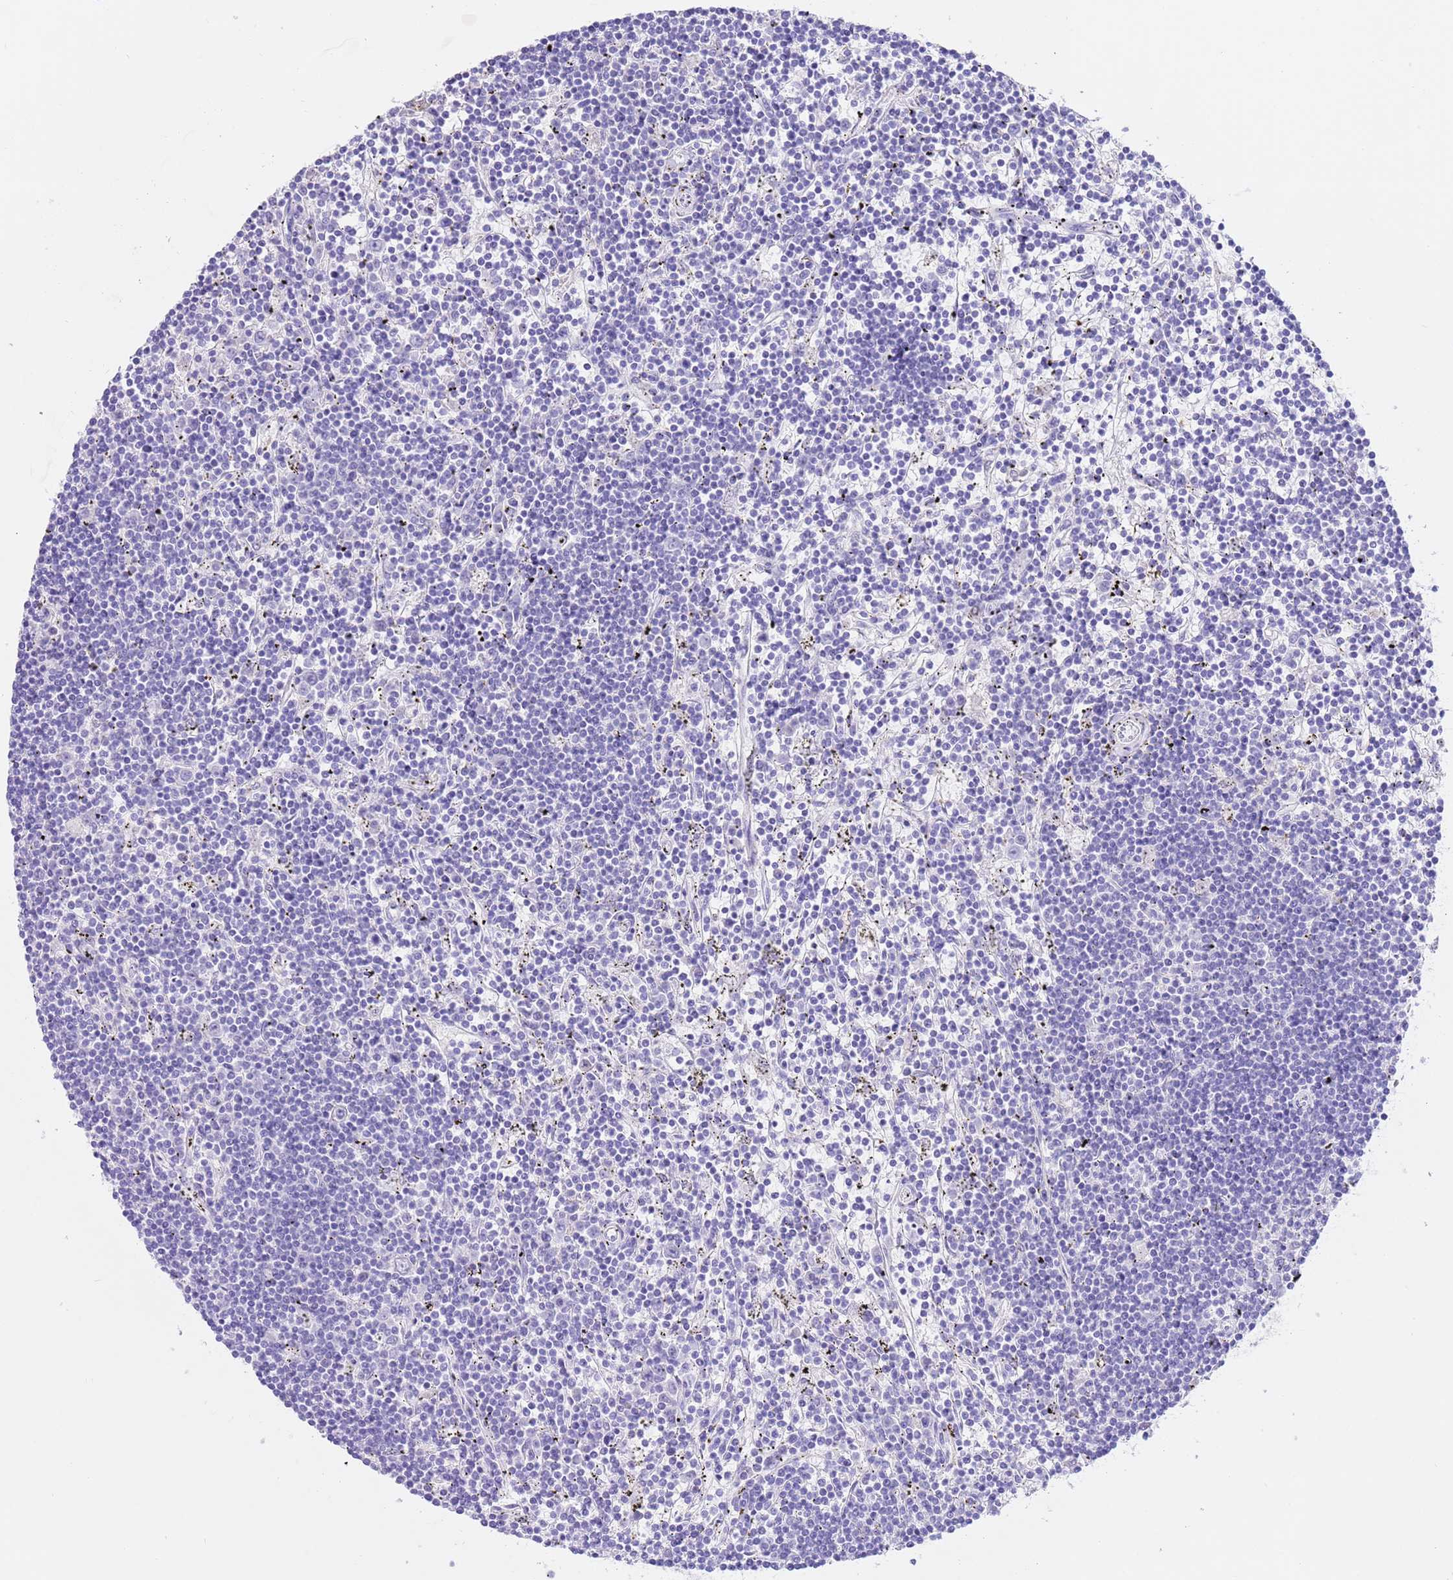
{"staining": {"intensity": "negative", "quantity": "none", "location": "none"}, "tissue": "lymphoma", "cell_type": "Tumor cells", "image_type": "cancer", "snomed": [{"axis": "morphology", "description": "Malignant lymphoma, non-Hodgkin's type, Low grade"}, {"axis": "topography", "description": "Spleen"}], "caption": "Tumor cells show no significant protein staining in lymphoma.", "gene": "CPB1", "patient": {"sex": "male", "age": 76}}